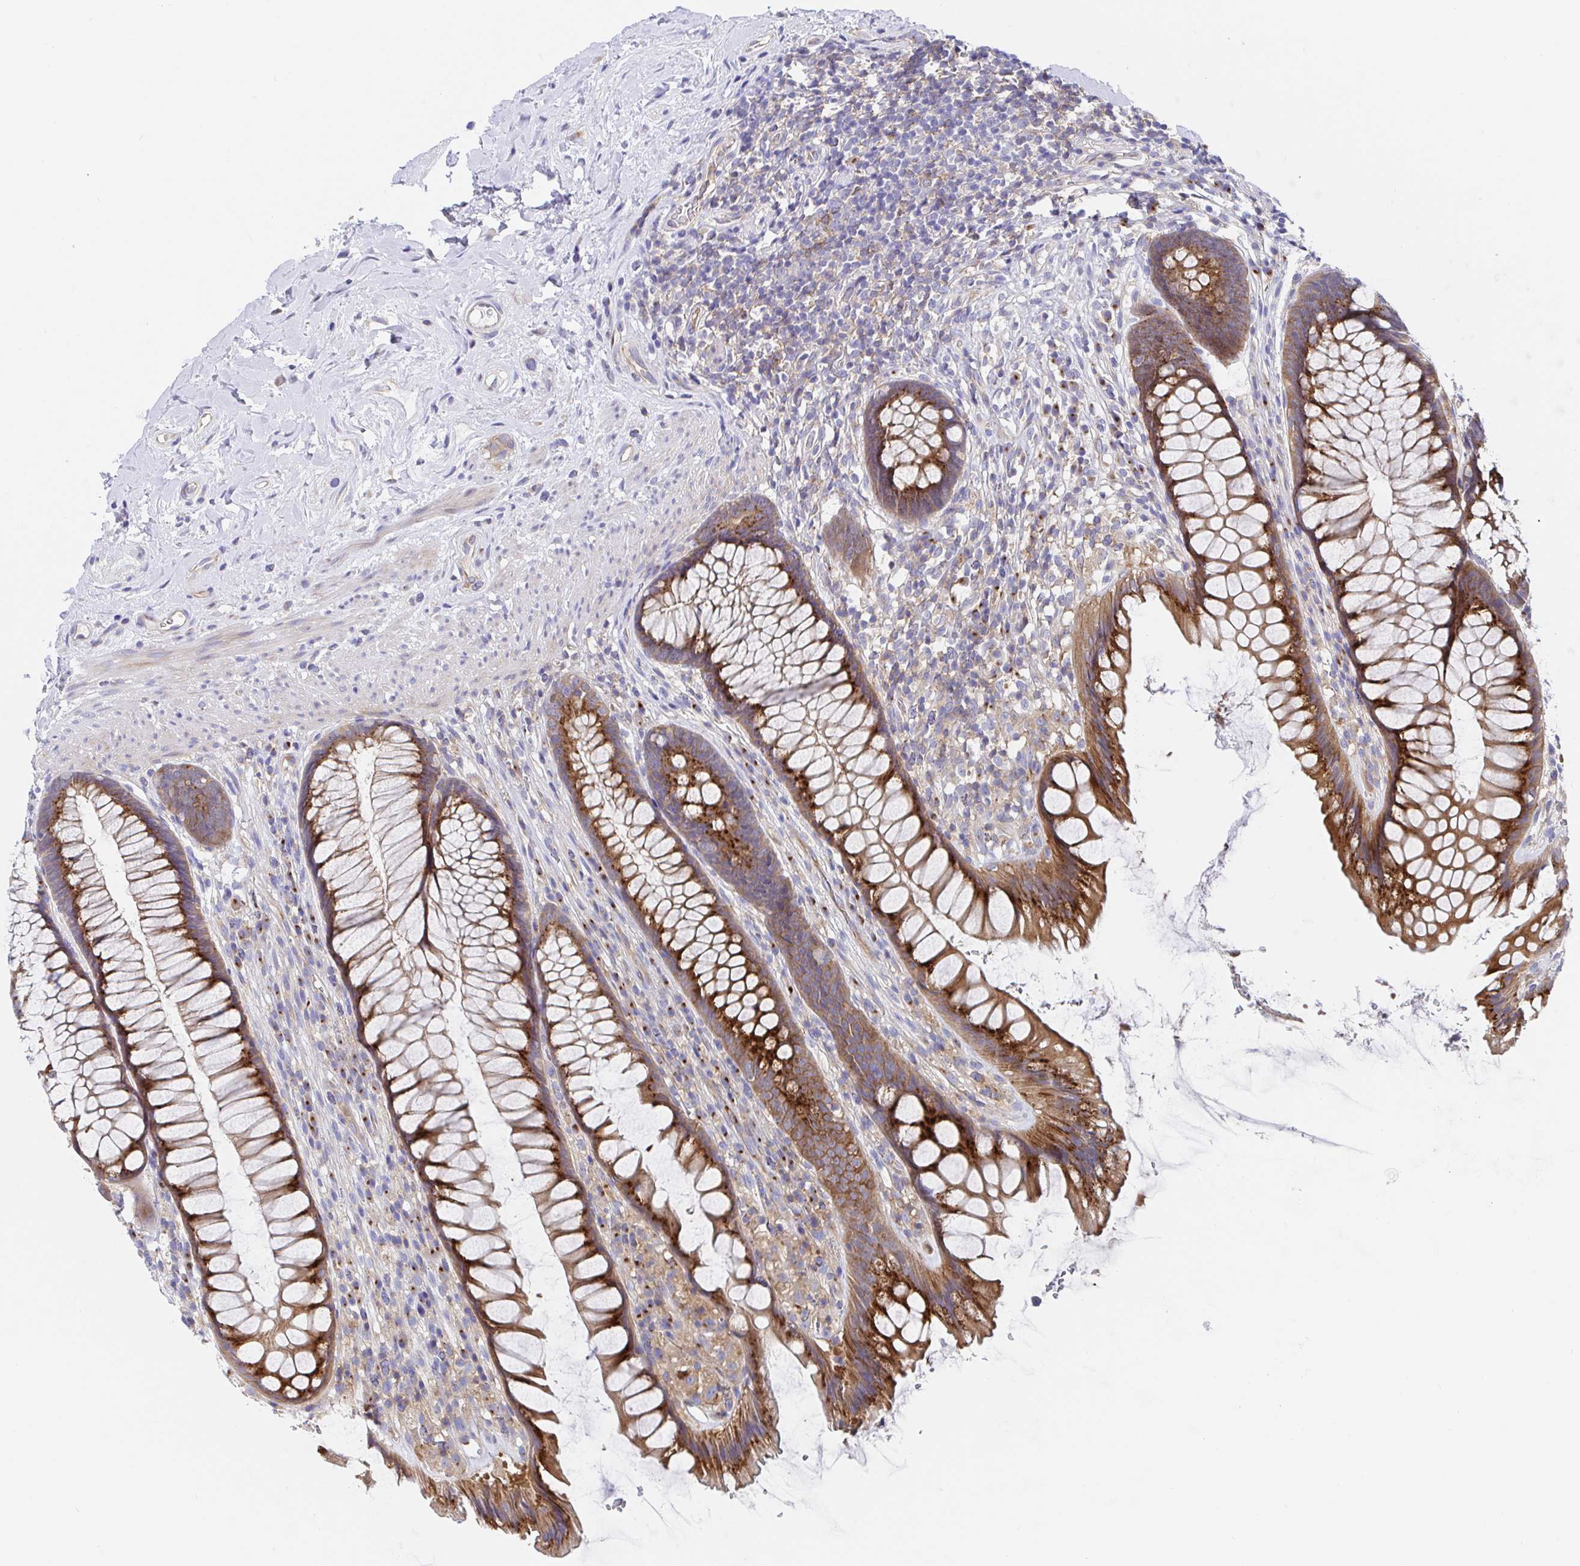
{"staining": {"intensity": "strong", "quantity": ">75%", "location": "cytoplasmic/membranous"}, "tissue": "rectum", "cell_type": "Glandular cells", "image_type": "normal", "snomed": [{"axis": "morphology", "description": "Normal tissue, NOS"}, {"axis": "topography", "description": "Rectum"}], "caption": "Immunohistochemistry micrograph of unremarkable rectum: human rectum stained using IHC demonstrates high levels of strong protein expression localized specifically in the cytoplasmic/membranous of glandular cells, appearing as a cytoplasmic/membranous brown color.", "gene": "GOLGA1", "patient": {"sex": "male", "age": 53}}